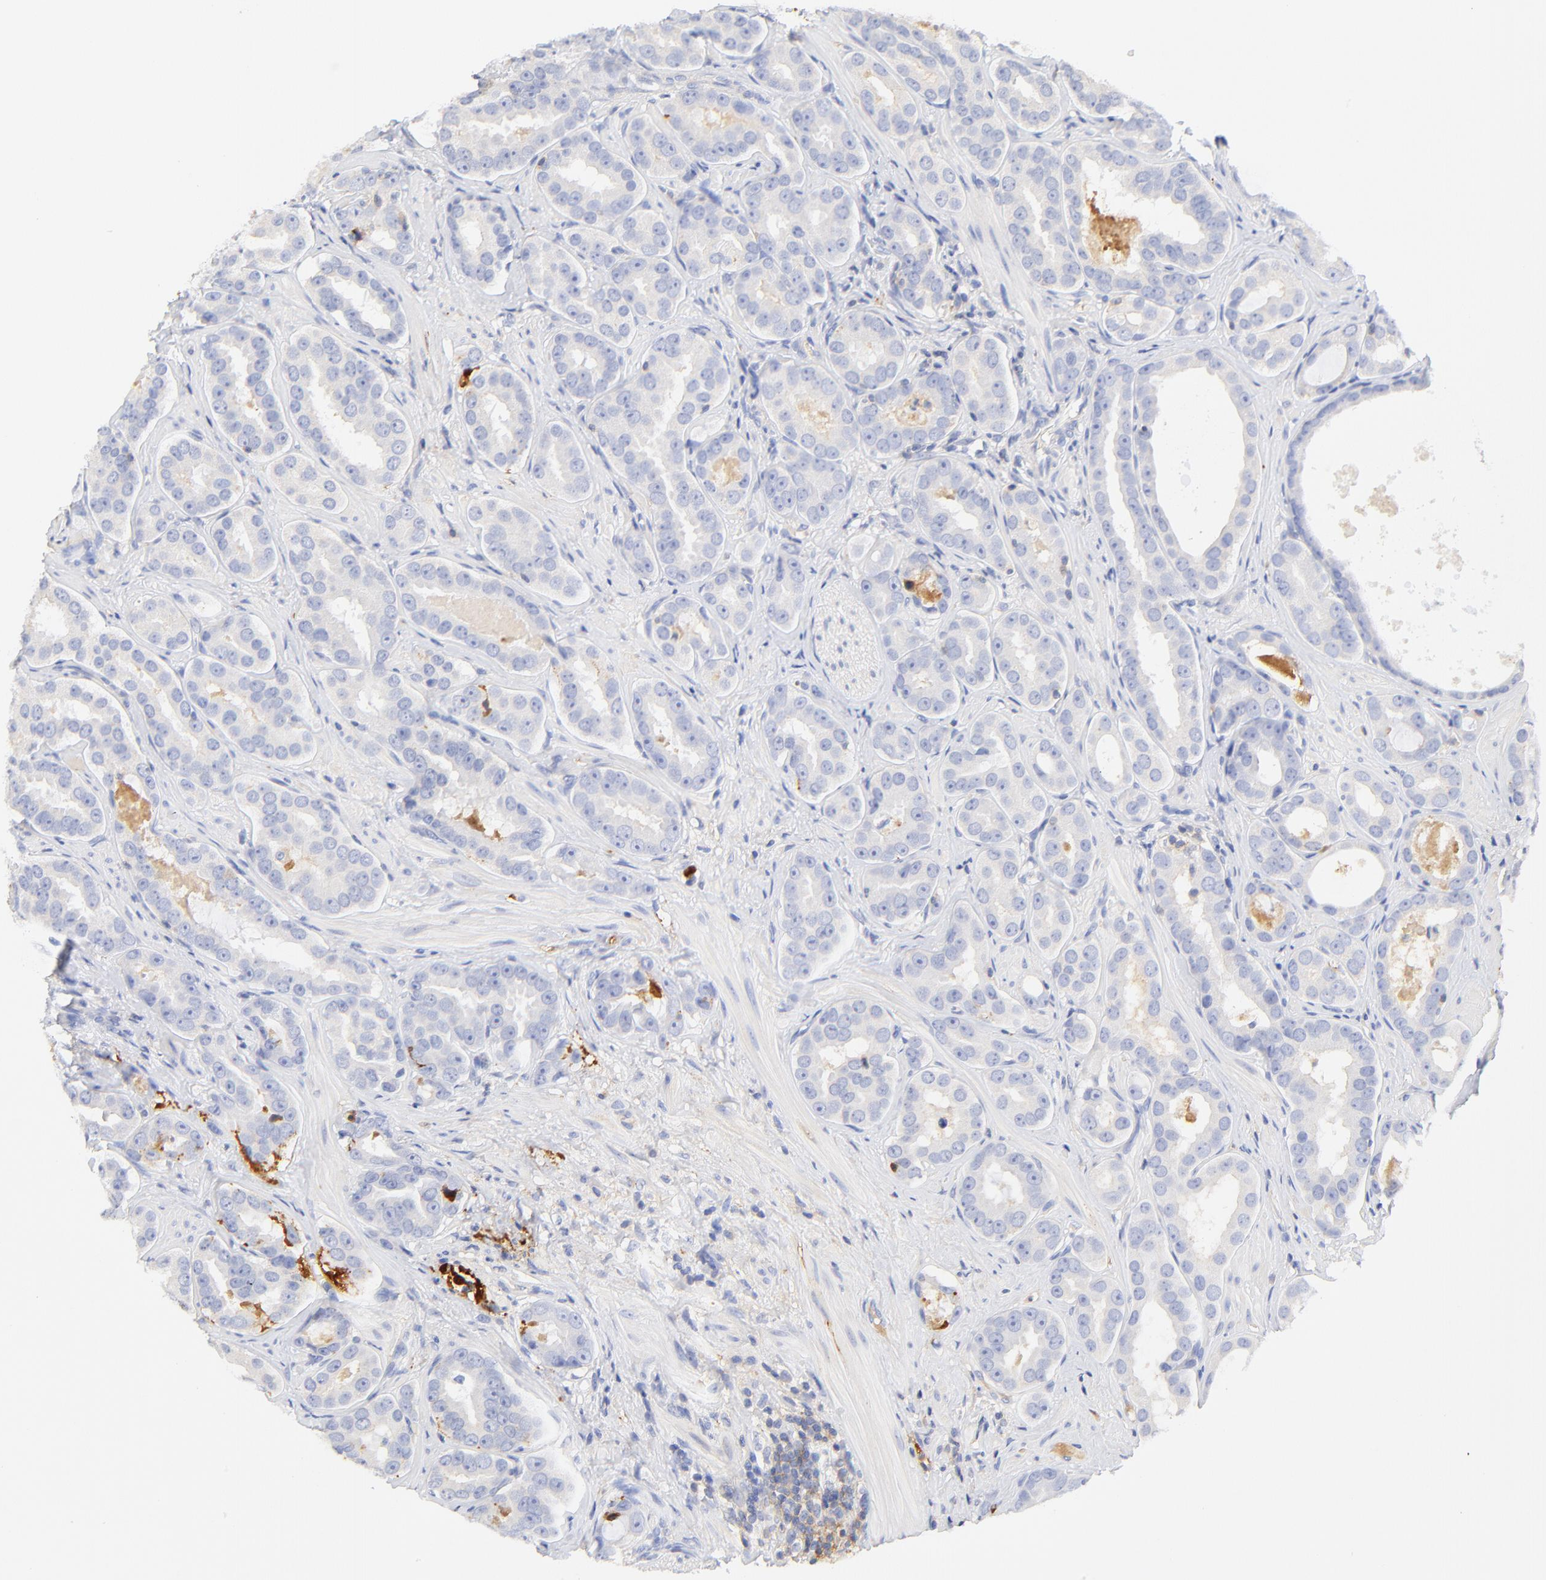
{"staining": {"intensity": "weak", "quantity": "<25%", "location": "cytoplasmic/membranous"}, "tissue": "prostate cancer", "cell_type": "Tumor cells", "image_type": "cancer", "snomed": [{"axis": "morphology", "description": "Adenocarcinoma, Low grade"}, {"axis": "topography", "description": "Prostate"}], "caption": "The image demonstrates no significant staining in tumor cells of prostate low-grade adenocarcinoma.", "gene": "MDGA2", "patient": {"sex": "male", "age": 59}}